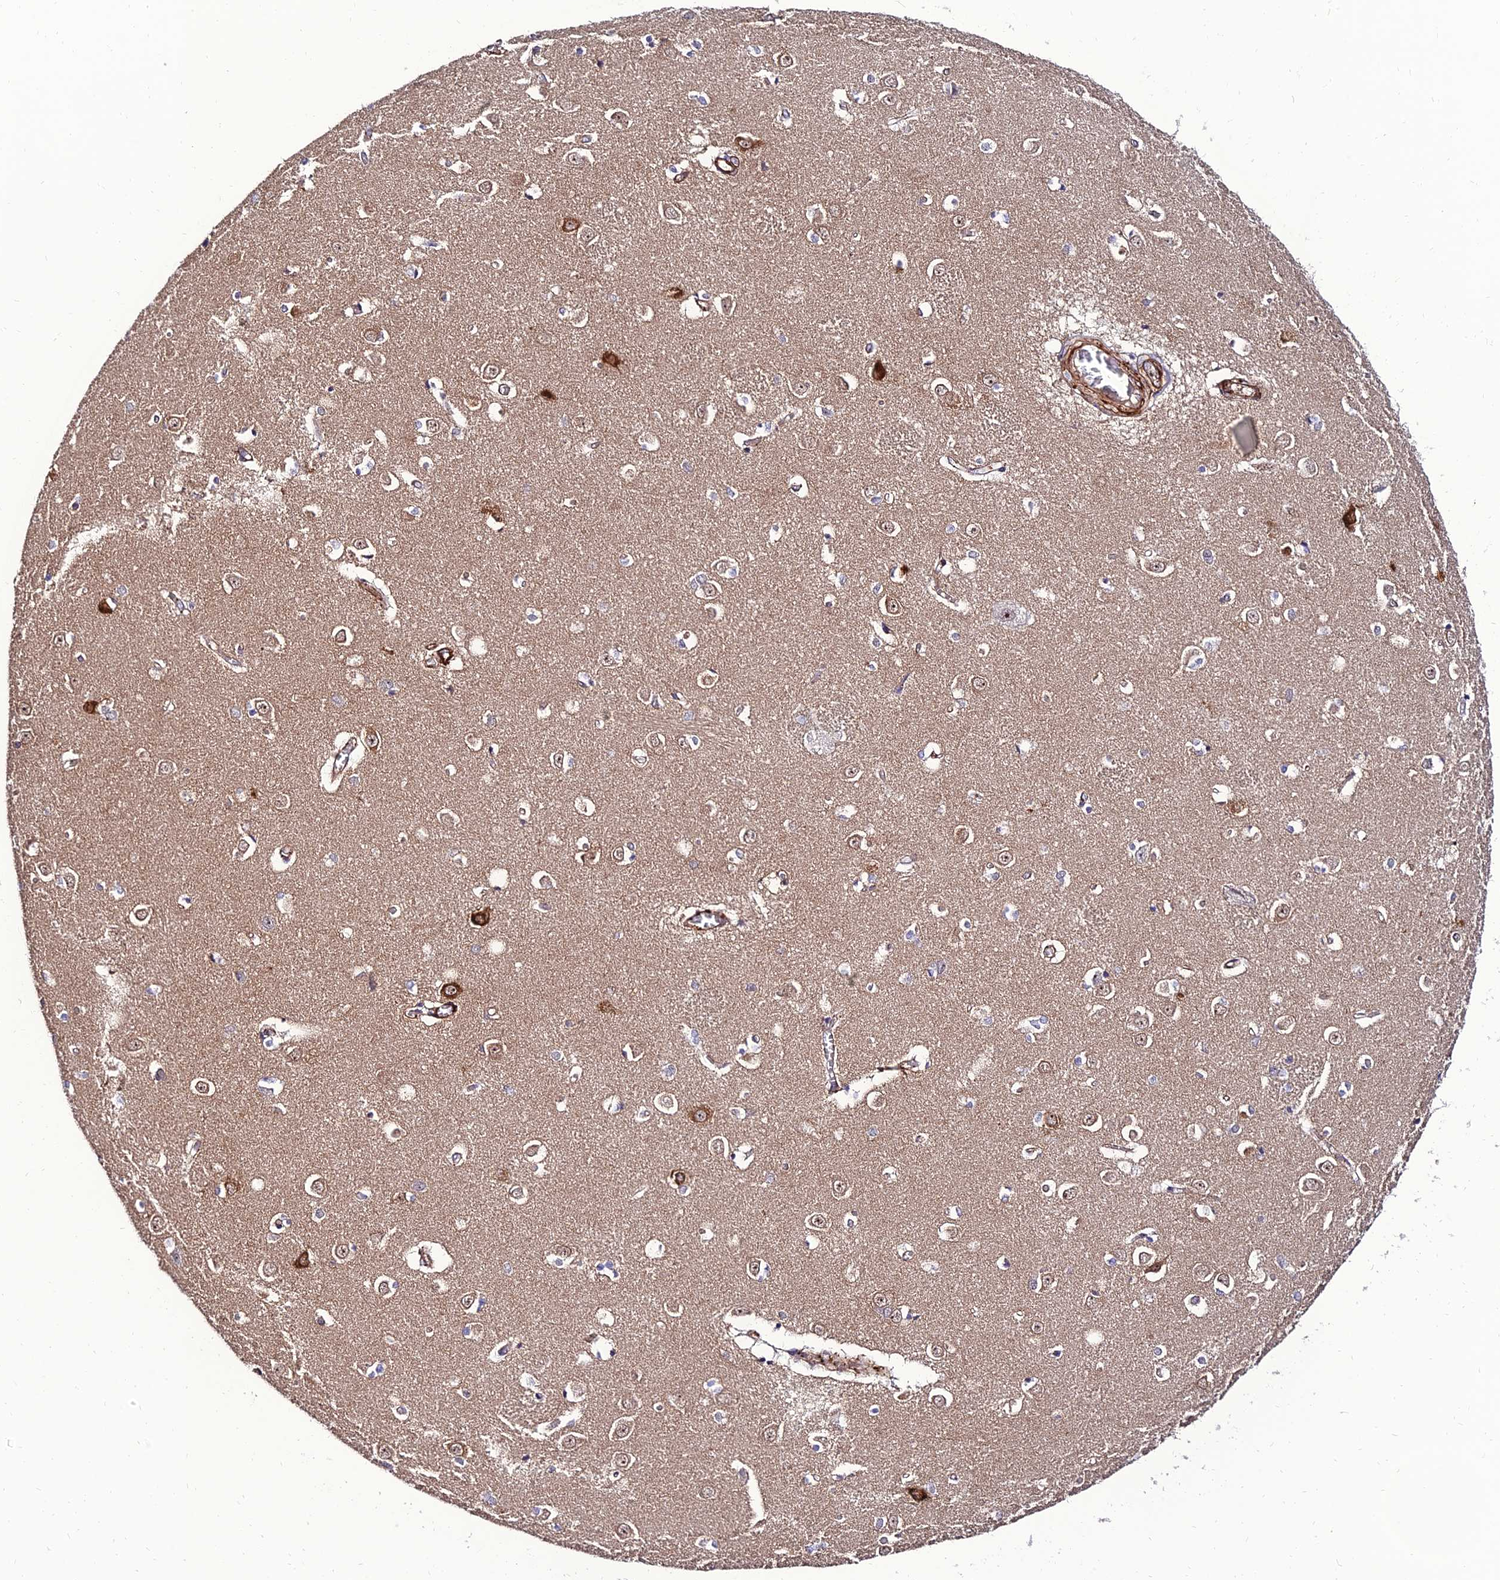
{"staining": {"intensity": "negative", "quantity": "none", "location": "none"}, "tissue": "caudate", "cell_type": "Glial cells", "image_type": "normal", "snomed": [{"axis": "morphology", "description": "Normal tissue, NOS"}, {"axis": "topography", "description": "Lateral ventricle wall"}], "caption": "This is an immunohistochemistry (IHC) photomicrograph of normal human caudate. There is no staining in glial cells.", "gene": "ALDH3B2", "patient": {"sex": "male", "age": 37}}